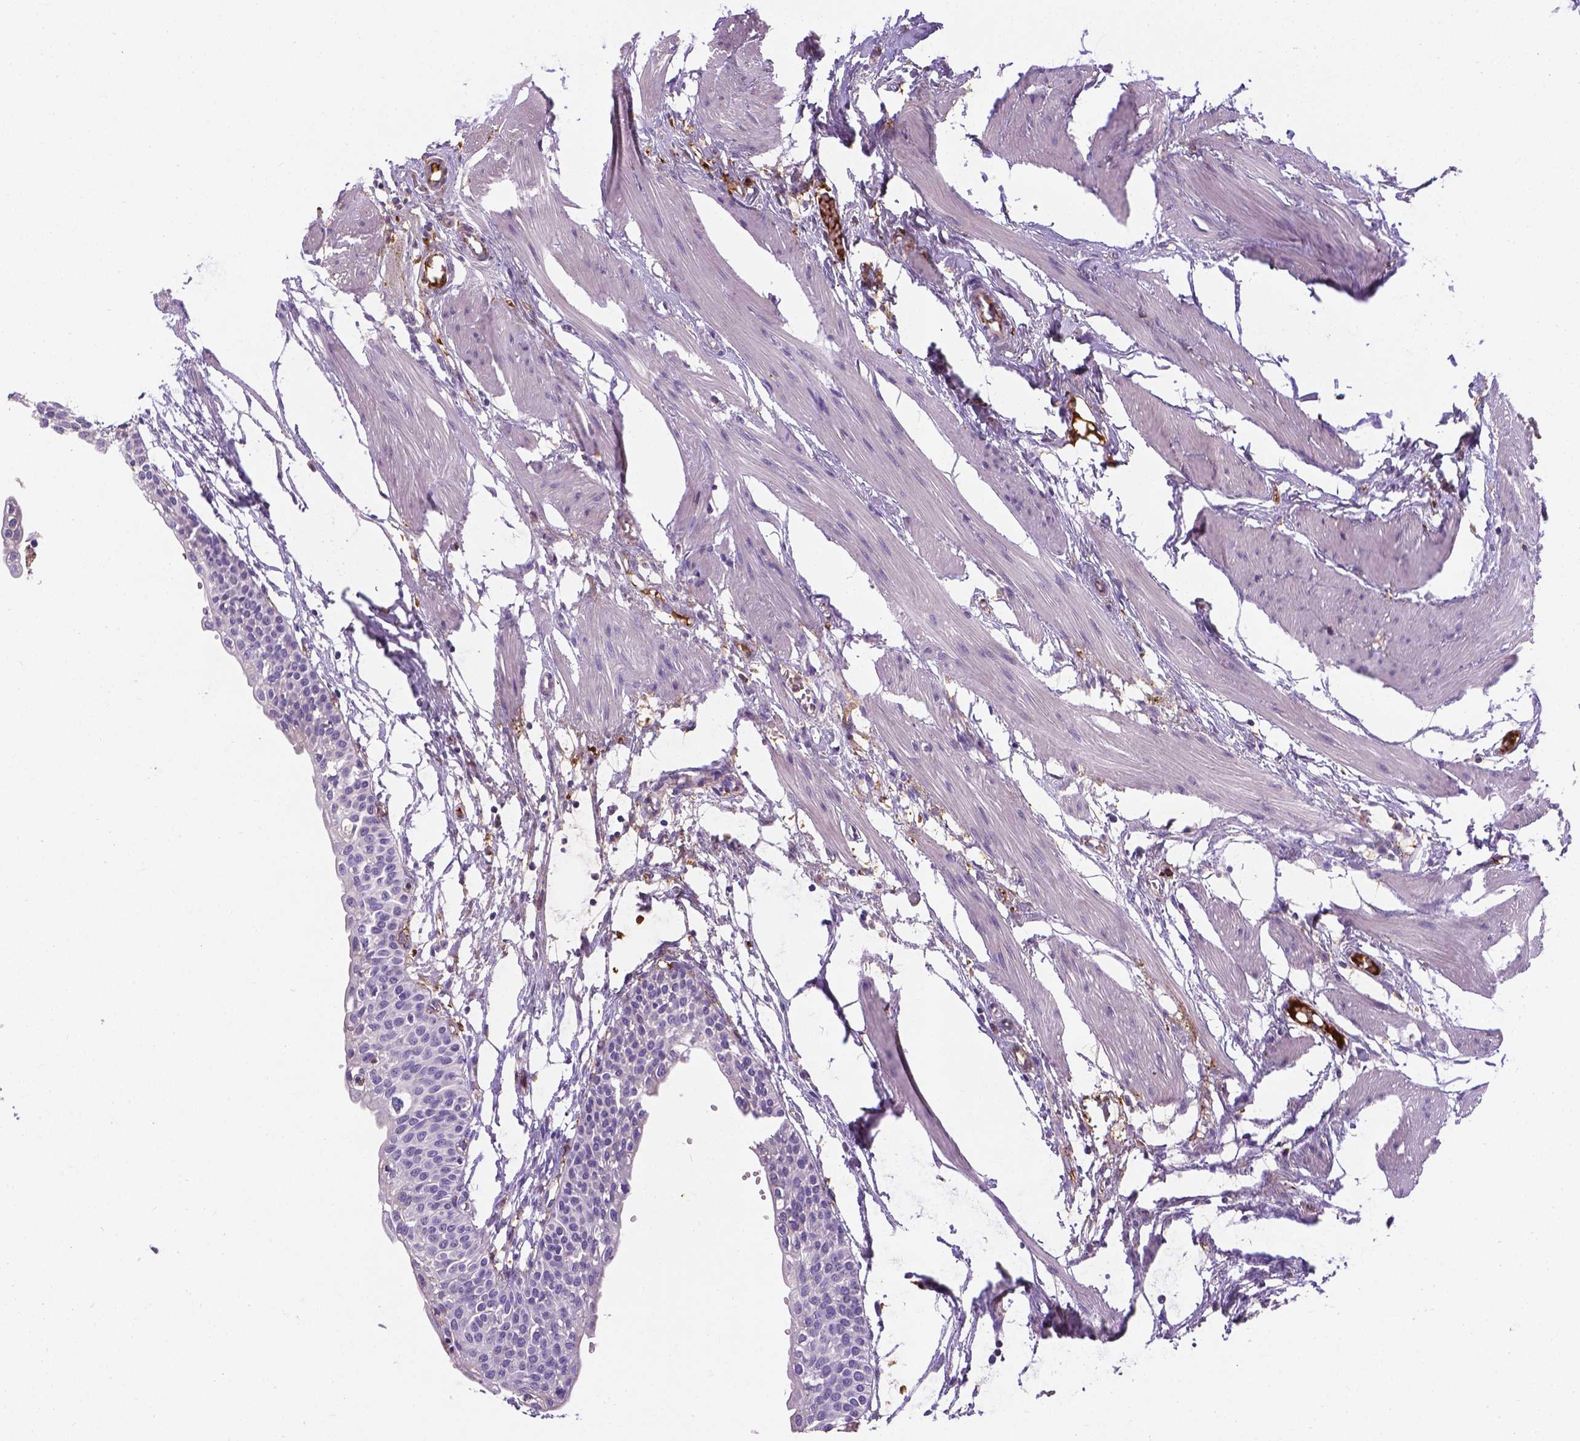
{"staining": {"intensity": "negative", "quantity": "none", "location": "none"}, "tissue": "urinary bladder", "cell_type": "Urothelial cells", "image_type": "normal", "snomed": [{"axis": "morphology", "description": "Normal tissue, NOS"}, {"axis": "topography", "description": "Urinary bladder"}, {"axis": "topography", "description": "Peripheral nerve tissue"}], "caption": "IHC micrograph of benign urinary bladder stained for a protein (brown), which reveals no positivity in urothelial cells. (DAB (3,3'-diaminobenzidine) immunohistochemistry, high magnification).", "gene": "APOE", "patient": {"sex": "male", "age": 55}}